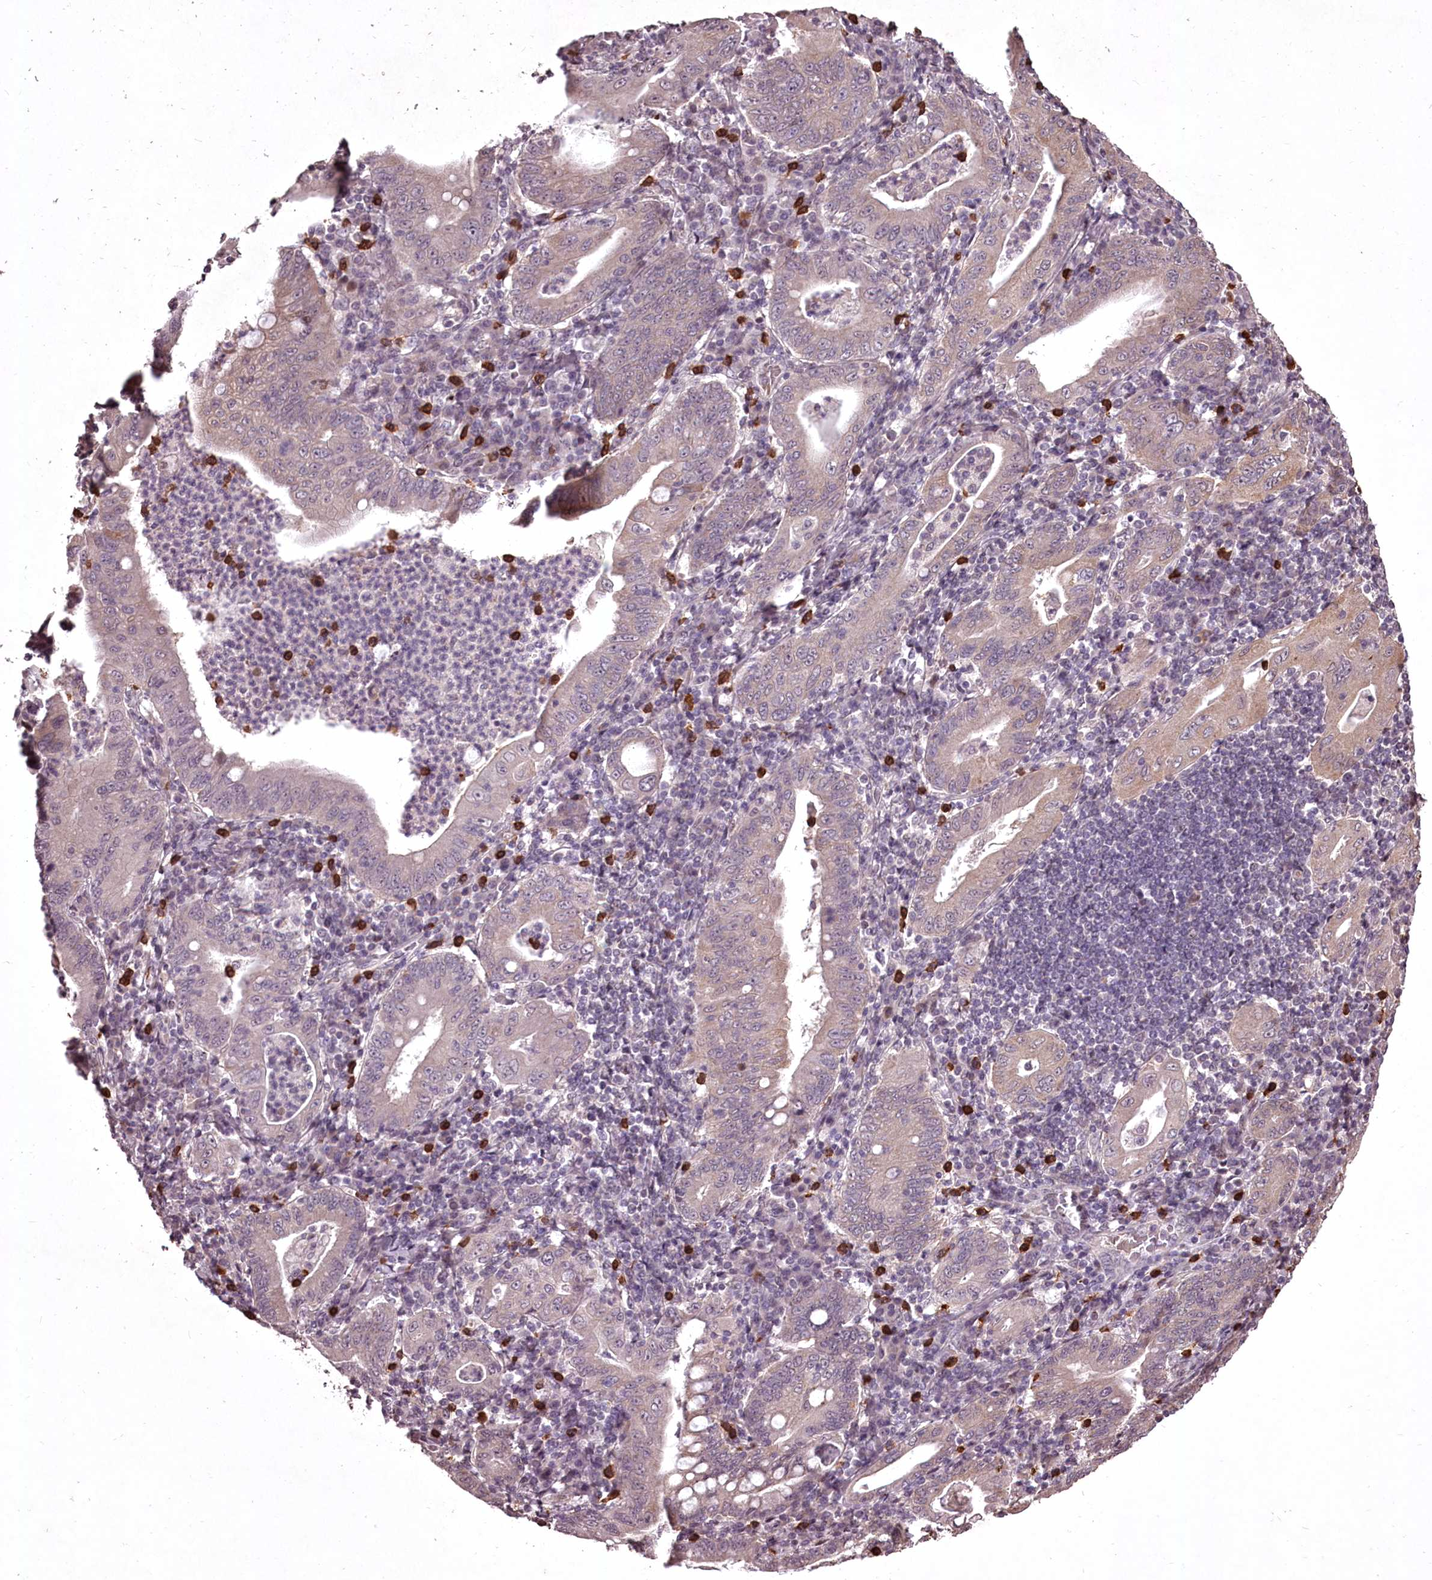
{"staining": {"intensity": "weak", "quantity": "<25%", "location": "cytoplasmic/membranous"}, "tissue": "stomach cancer", "cell_type": "Tumor cells", "image_type": "cancer", "snomed": [{"axis": "morphology", "description": "Normal tissue, NOS"}, {"axis": "morphology", "description": "Adenocarcinoma, NOS"}, {"axis": "topography", "description": "Esophagus"}, {"axis": "topography", "description": "Stomach, upper"}, {"axis": "topography", "description": "Peripheral nerve tissue"}], "caption": "Immunohistochemical staining of stomach cancer (adenocarcinoma) reveals no significant staining in tumor cells.", "gene": "ADRA1D", "patient": {"sex": "male", "age": 62}}